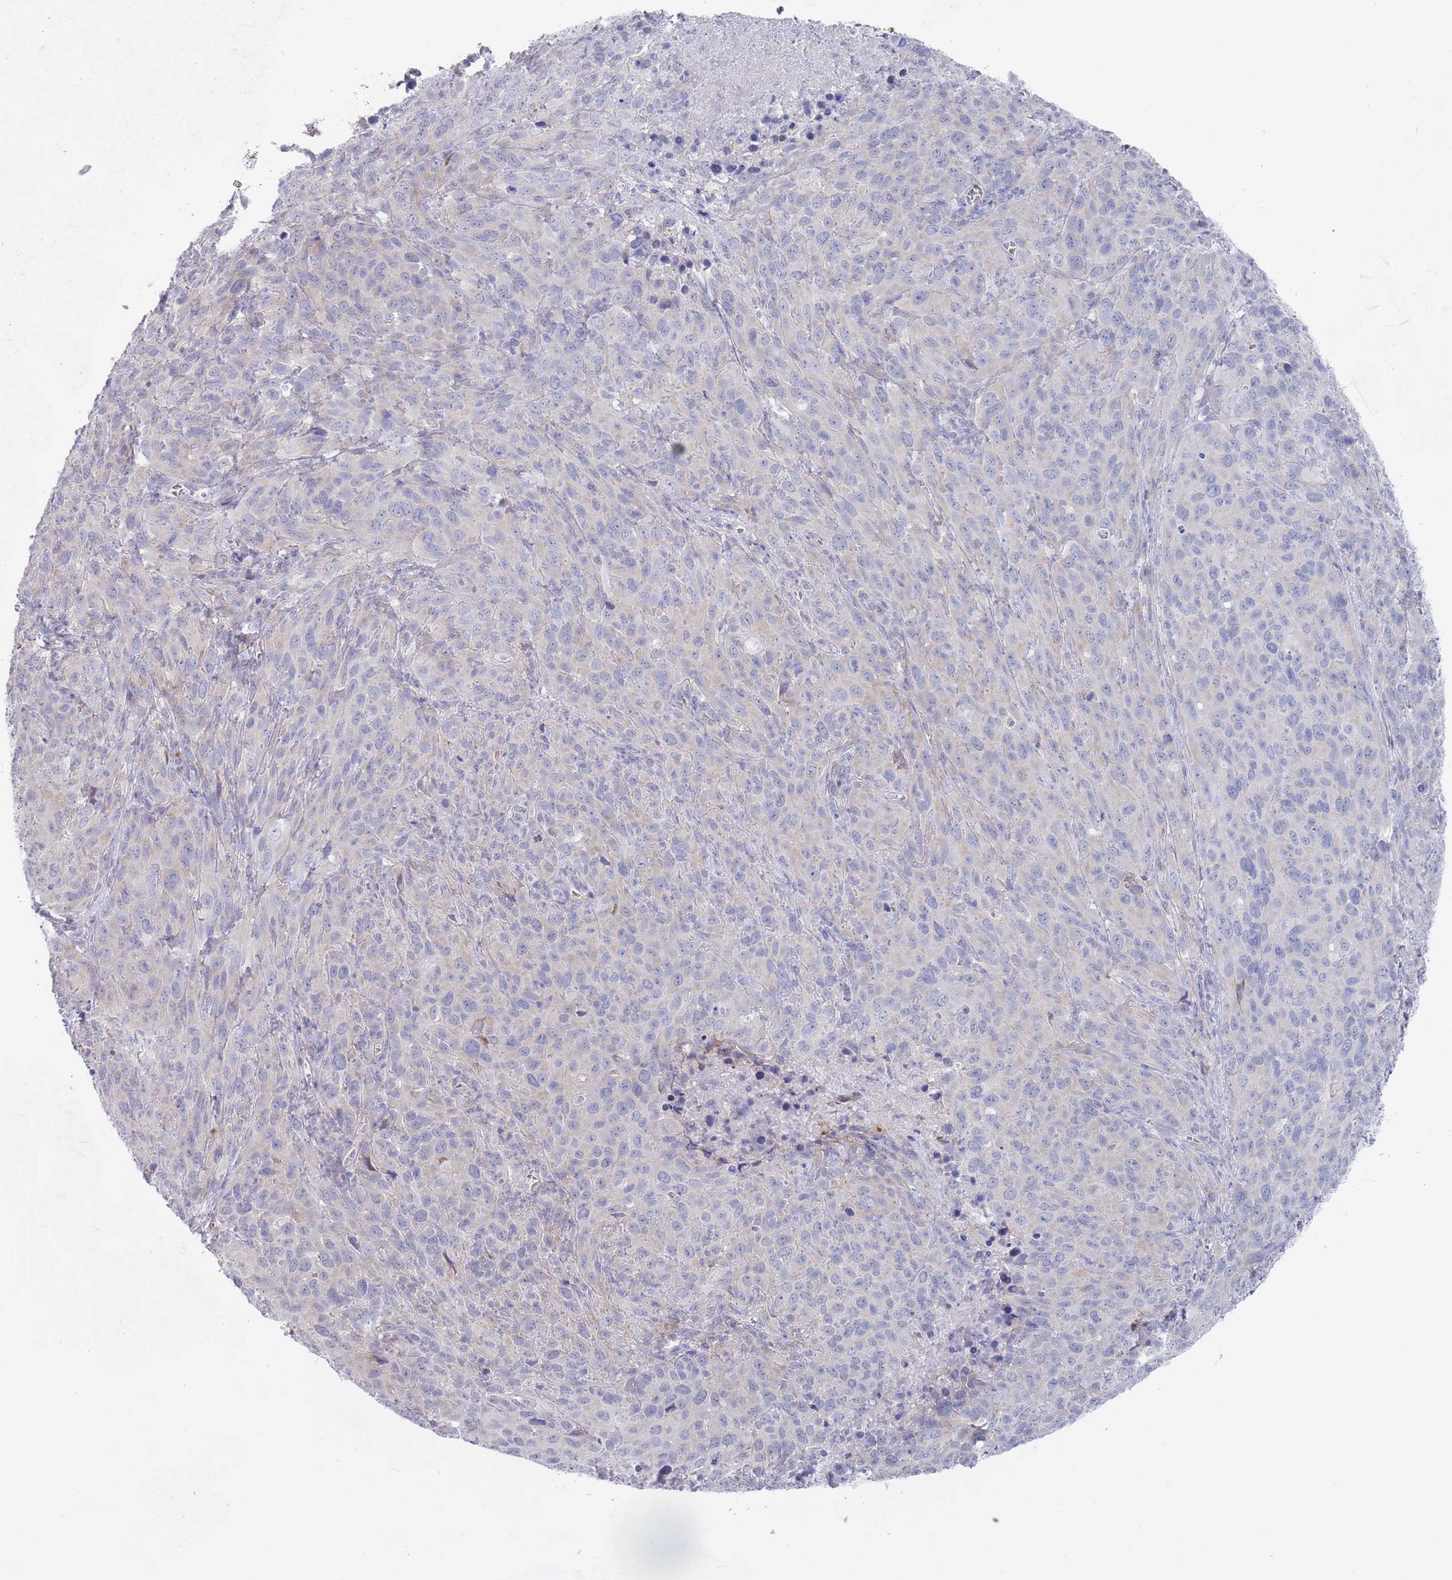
{"staining": {"intensity": "negative", "quantity": "none", "location": "none"}, "tissue": "cervical cancer", "cell_type": "Tumor cells", "image_type": "cancer", "snomed": [{"axis": "morphology", "description": "Squamous cell carcinoma, NOS"}, {"axis": "topography", "description": "Cervix"}], "caption": "High power microscopy photomicrograph of an IHC image of cervical squamous cell carcinoma, revealing no significant expression in tumor cells.", "gene": "PIGU", "patient": {"sex": "female", "age": 51}}